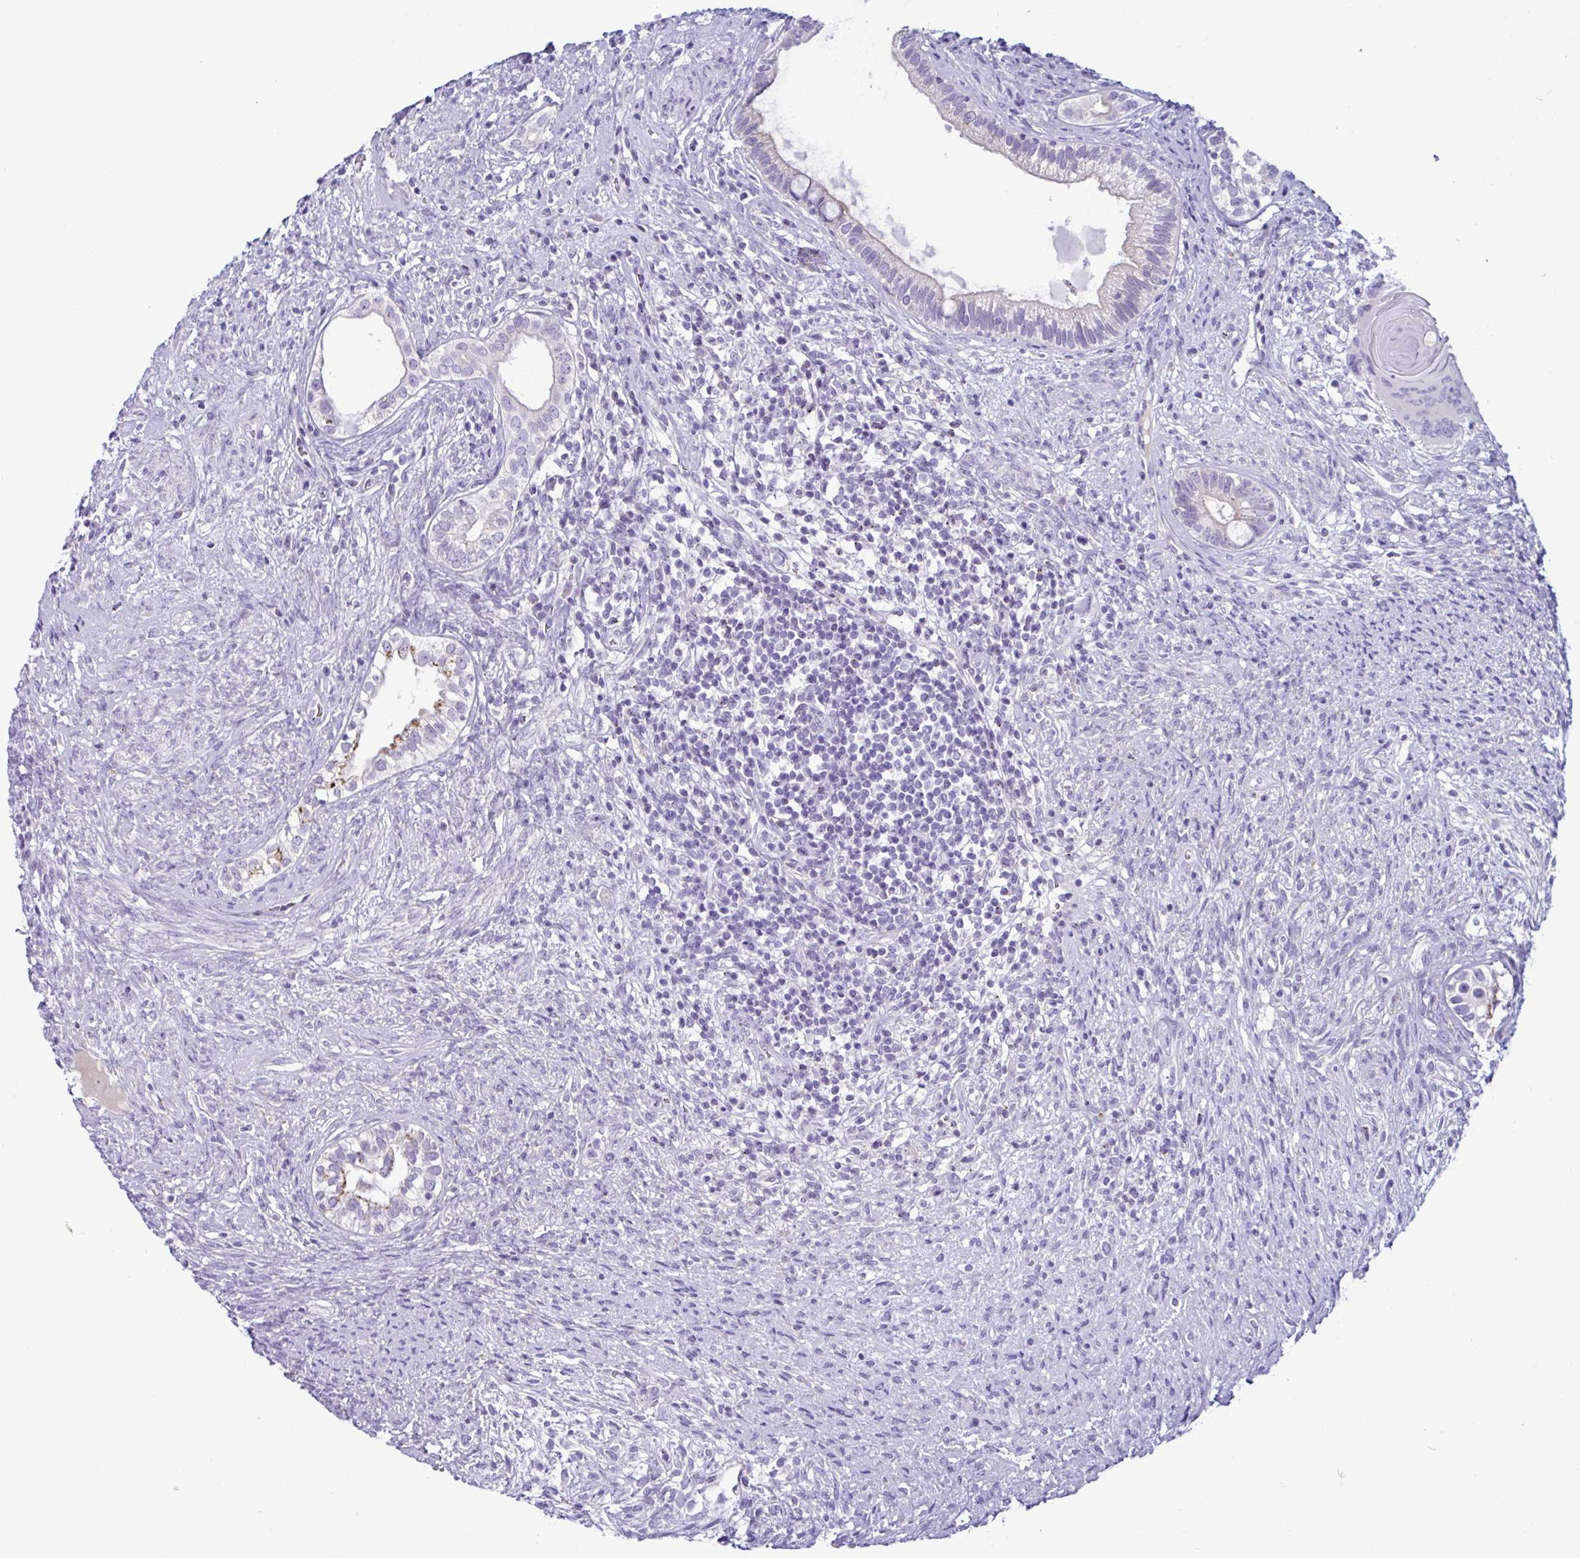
{"staining": {"intensity": "moderate", "quantity": "<25%", "location": "cytoplasmic/membranous"}, "tissue": "testis cancer", "cell_type": "Tumor cells", "image_type": "cancer", "snomed": [{"axis": "morphology", "description": "Seminoma, NOS"}, {"axis": "morphology", "description": "Carcinoma, Embryonal, NOS"}, {"axis": "topography", "description": "Testis"}], "caption": "A high-resolution histopathology image shows IHC staining of testis cancer, which displays moderate cytoplasmic/membranous staining in approximately <25% of tumor cells.", "gene": "SREBF1", "patient": {"sex": "male", "age": 41}}